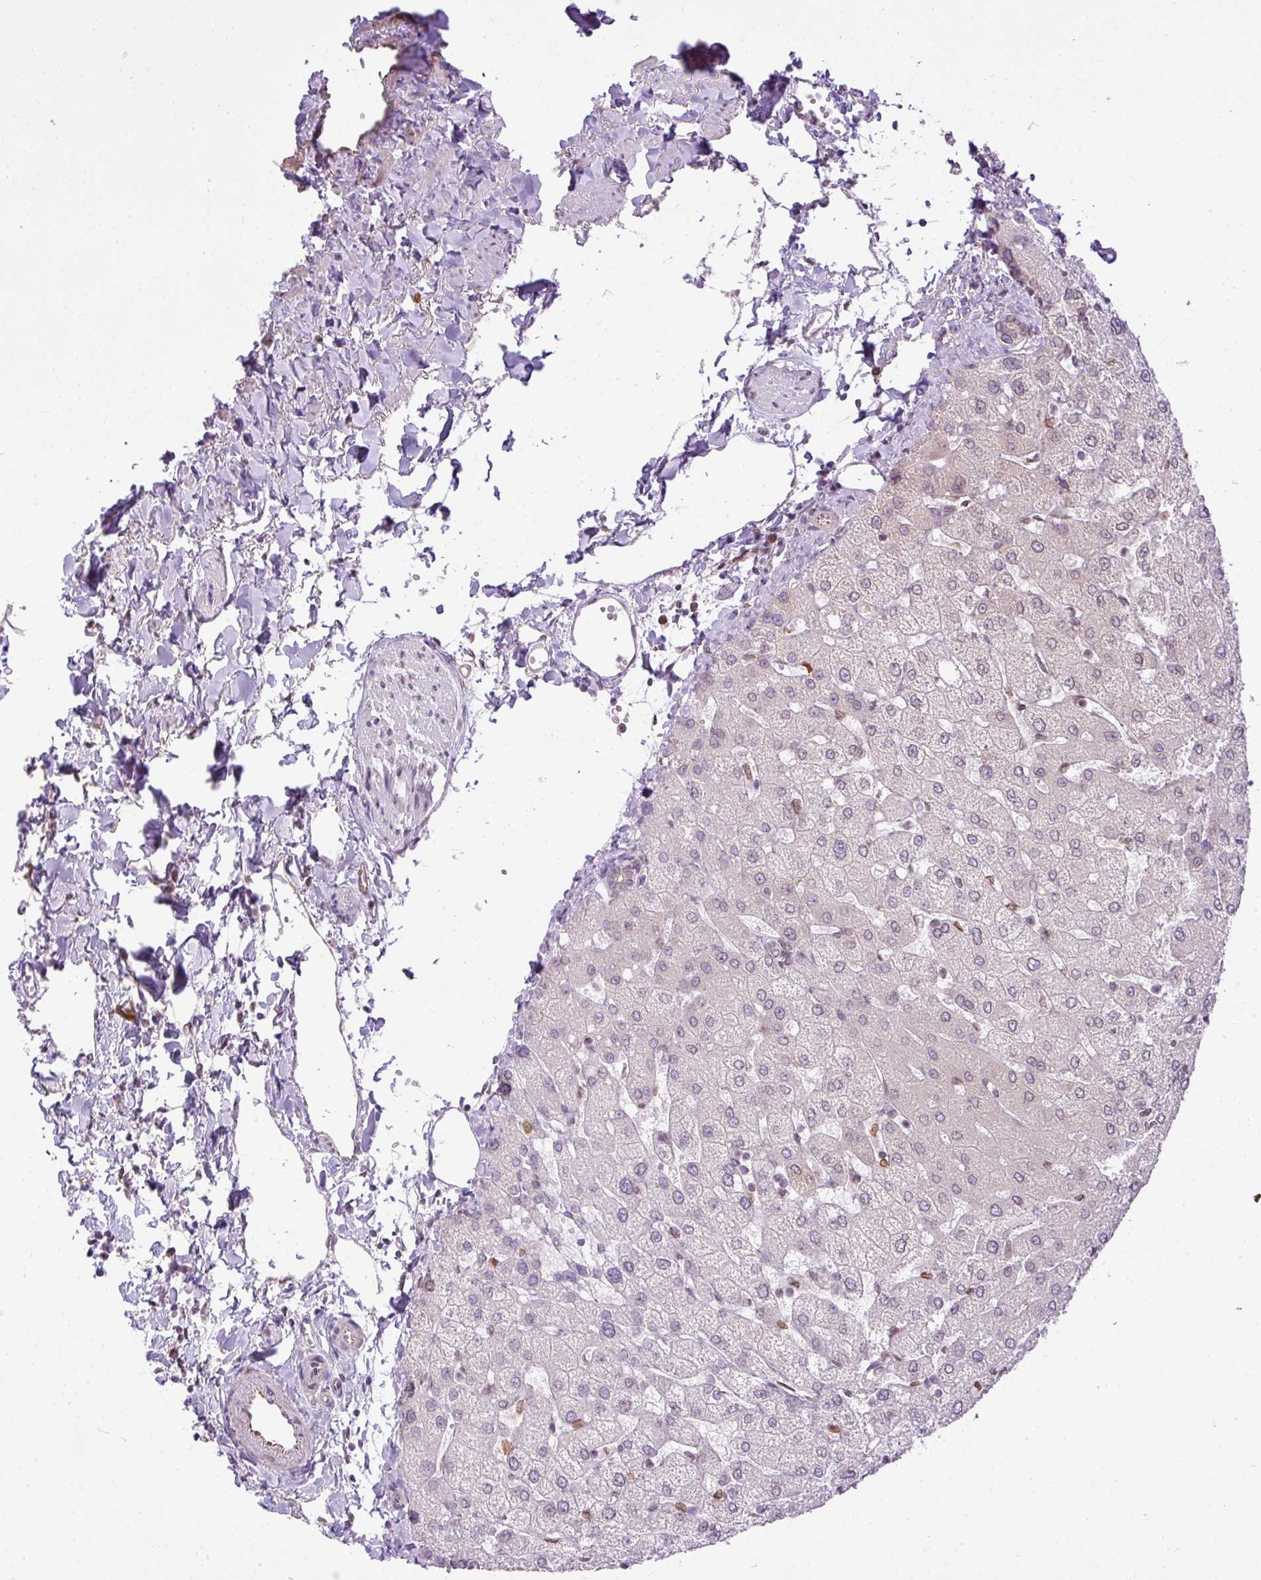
{"staining": {"intensity": "negative", "quantity": "none", "location": "none"}, "tissue": "liver", "cell_type": "Cholangiocytes", "image_type": "normal", "snomed": [{"axis": "morphology", "description": "Normal tissue, NOS"}, {"axis": "topography", "description": "Liver"}], "caption": "Liver was stained to show a protein in brown. There is no significant staining in cholangiocytes. (Brightfield microscopy of DAB (3,3'-diaminobenzidine) IHC at high magnification).", "gene": "COX18", "patient": {"sex": "female", "age": 54}}